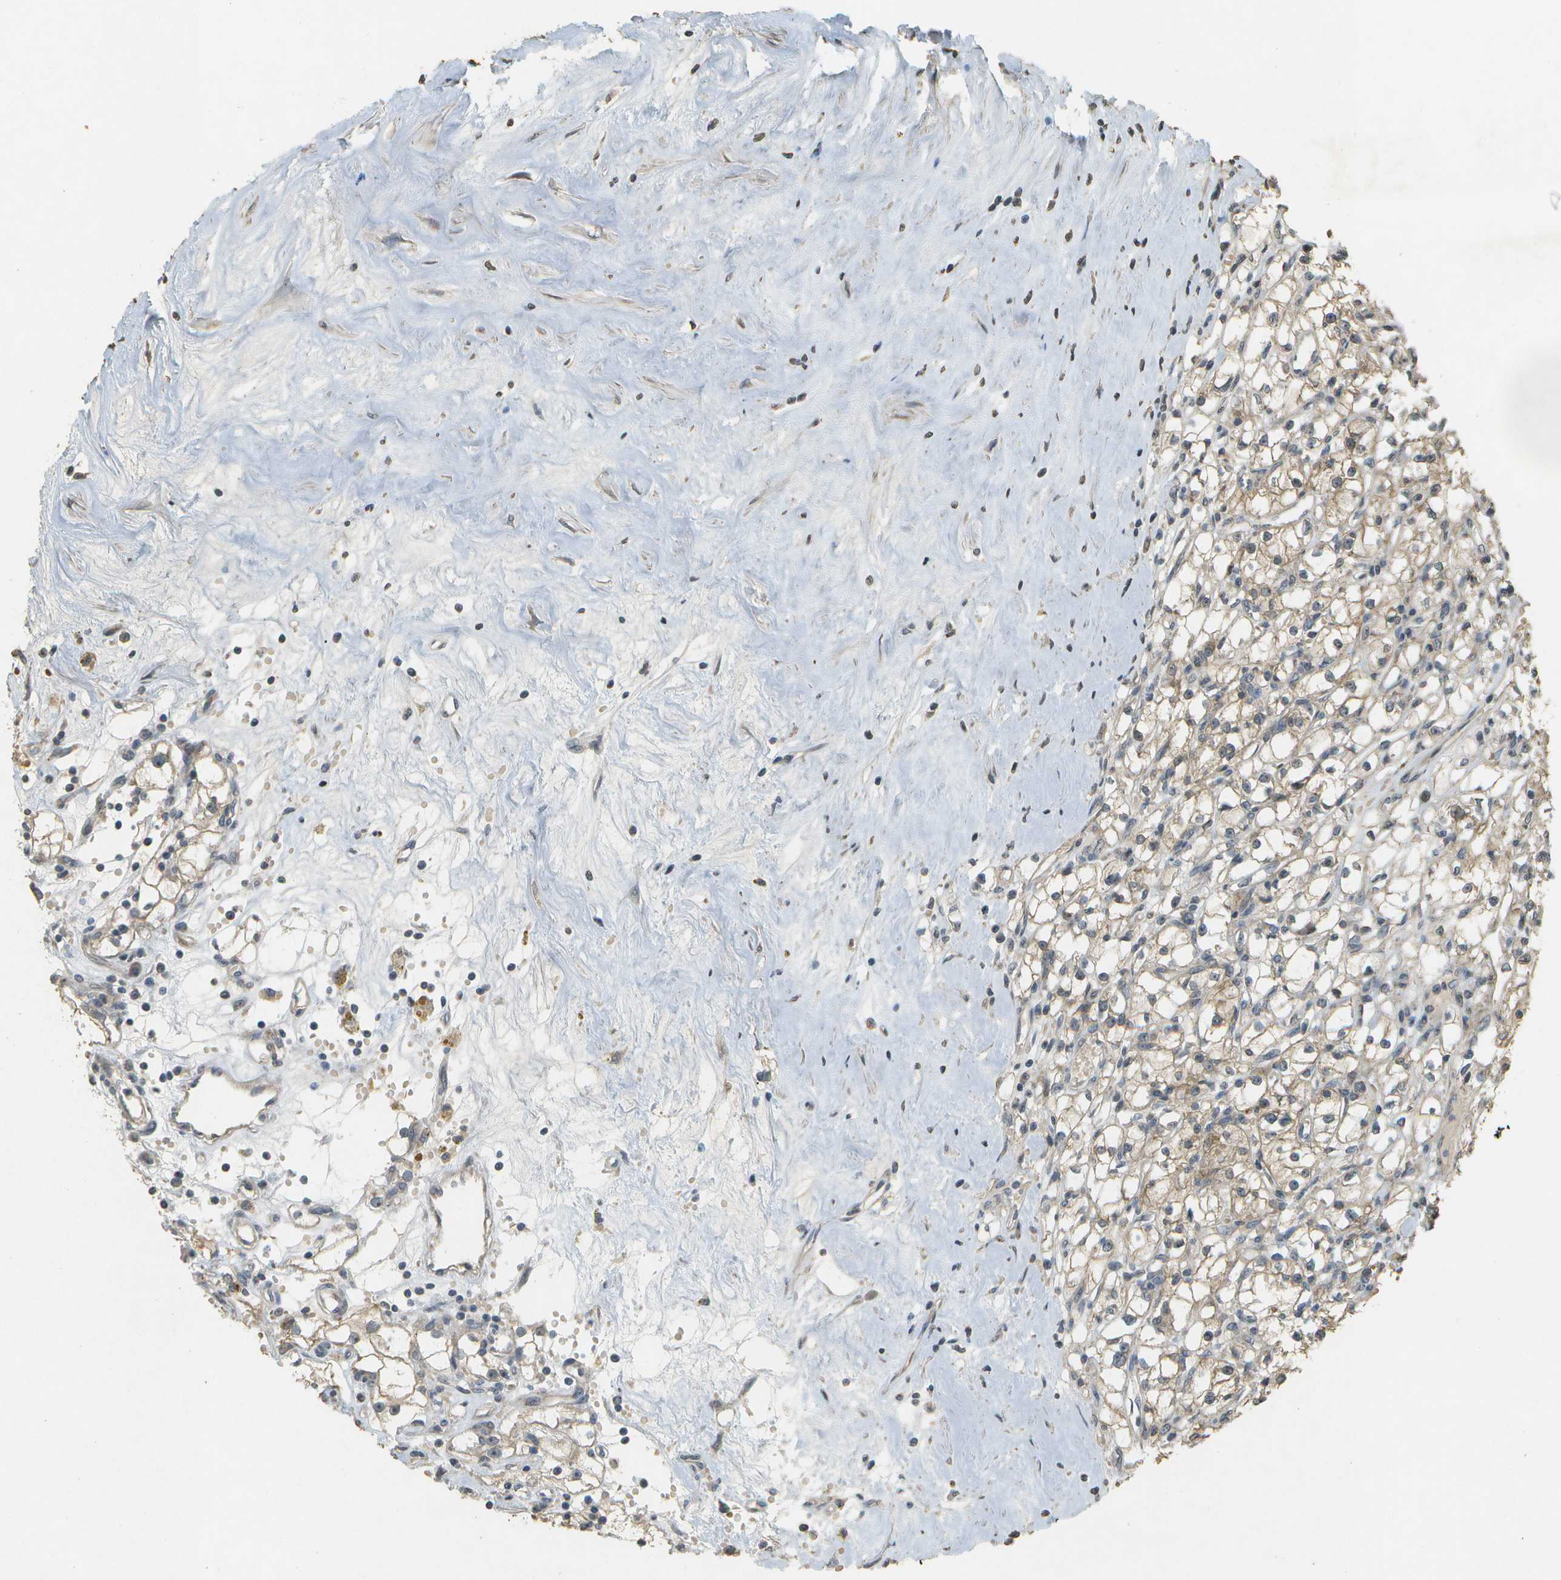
{"staining": {"intensity": "weak", "quantity": ">75%", "location": "cytoplasmic/membranous"}, "tissue": "renal cancer", "cell_type": "Tumor cells", "image_type": "cancer", "snomed": [{"axis": "morphology", "description": "Adenocarcinoma, NOS"}, {"axis": "topography", "description": "Kidney"}], "caption": "Weak cytoplasmic/membranous staining for a protein is present in about >75% of tumor cells of renal adenocarcinoma using immunohistochemistry.", "gene": "RAB21", "patient": {"sex": "male", "age": 56}}